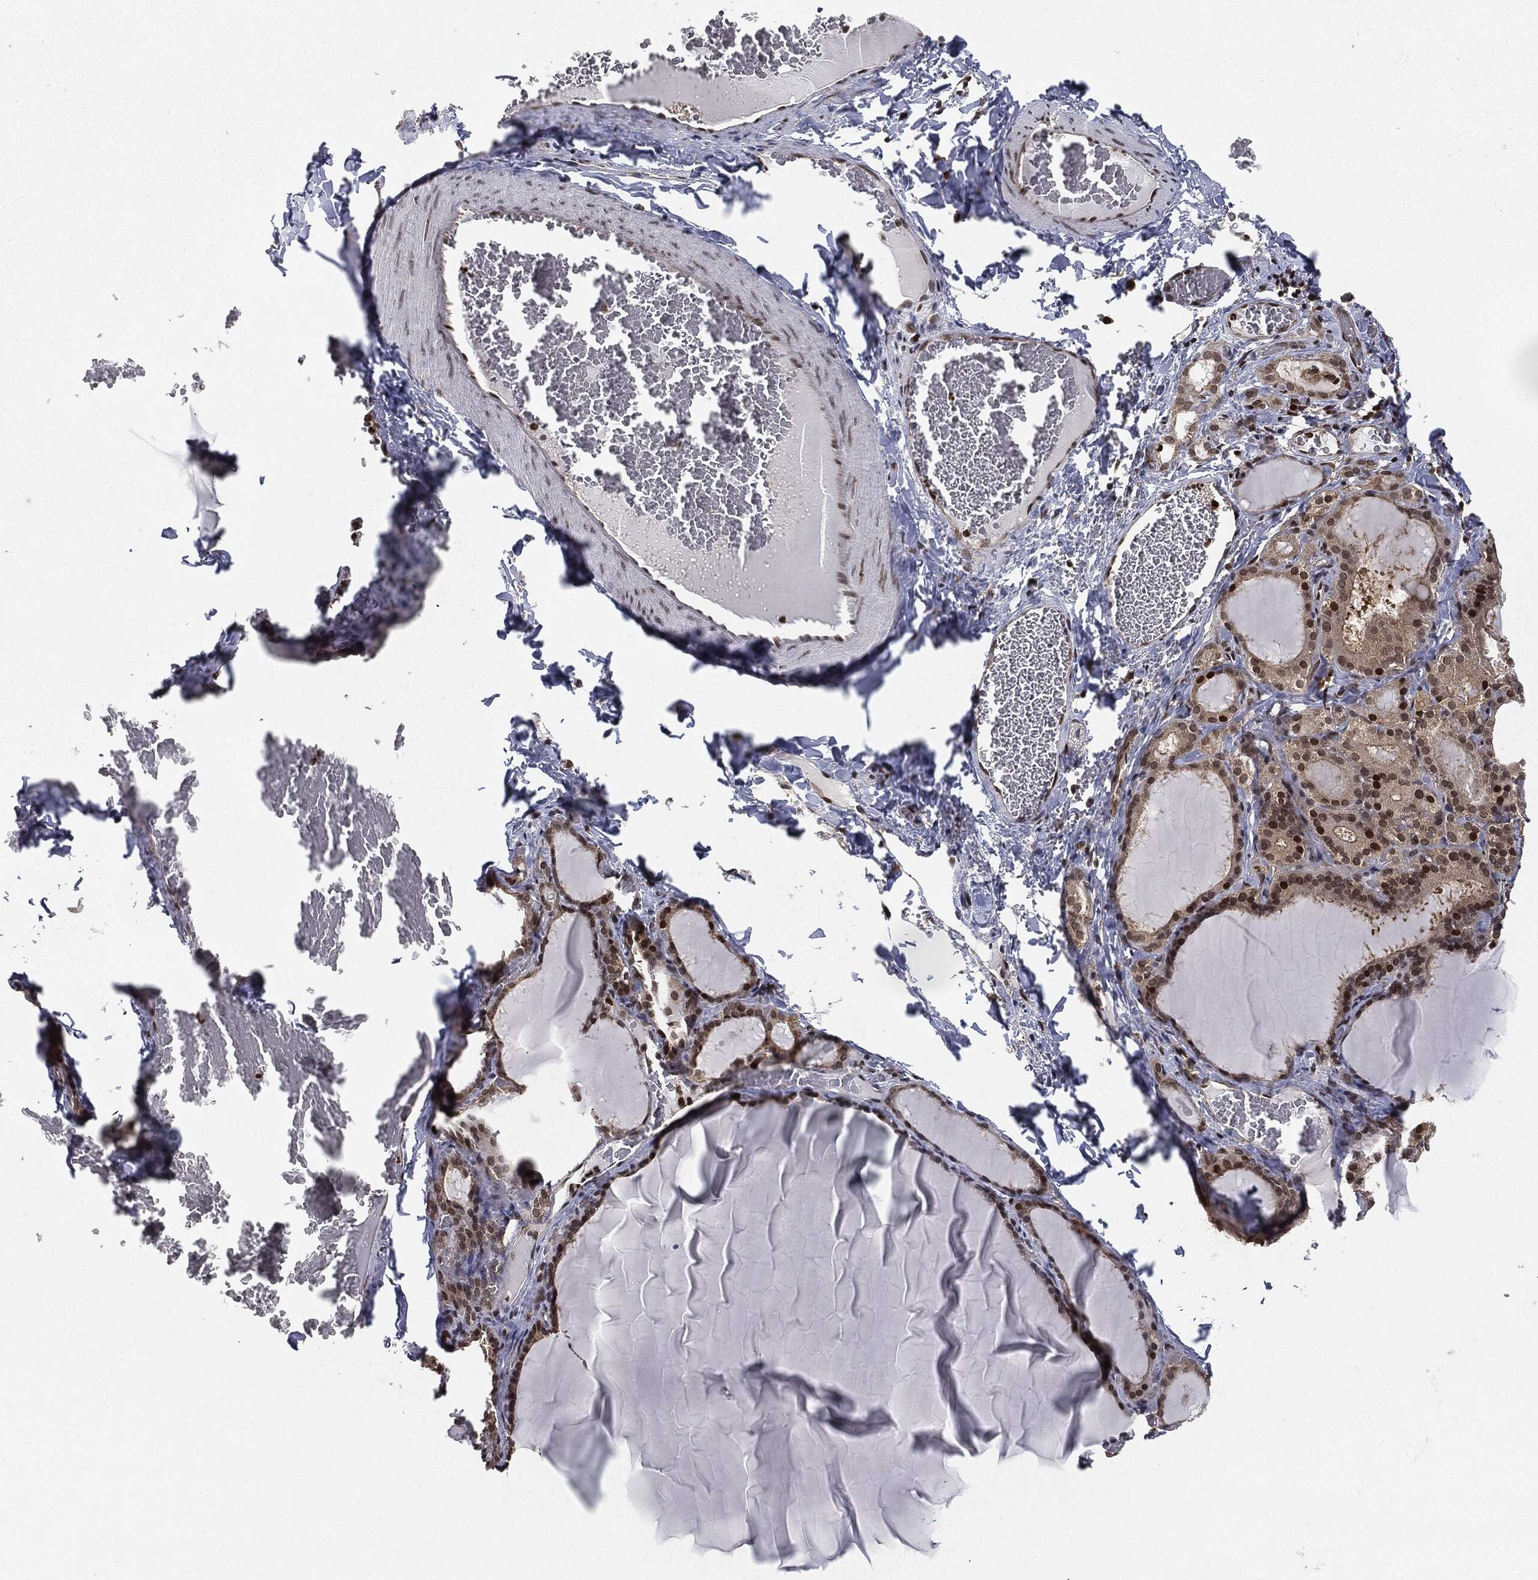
{"staining": {"intensity": "strong", "quantity": "25%-75%", "location": "nuclear"}, "tissue": "thyroid gland", "cell_type": "Glandular cells", "image_type": "normal", "snomed": [{"axis": "morphology", "description": "Normal tissue, NOS"}, {"axis": "morphology", "description": "Hyperplasia, NOS"}, {"axis": "topography", "description": "Thyroid gland"}], "caption": "Normal thyroid gland demonstrates strong nuclear expression in approximately 25%-75% of glandular cells (IHC, brightfield microscopy, high magnification)..", "gene": "TBC1D22A", "patient": {"sex": "female", "age": 27}}